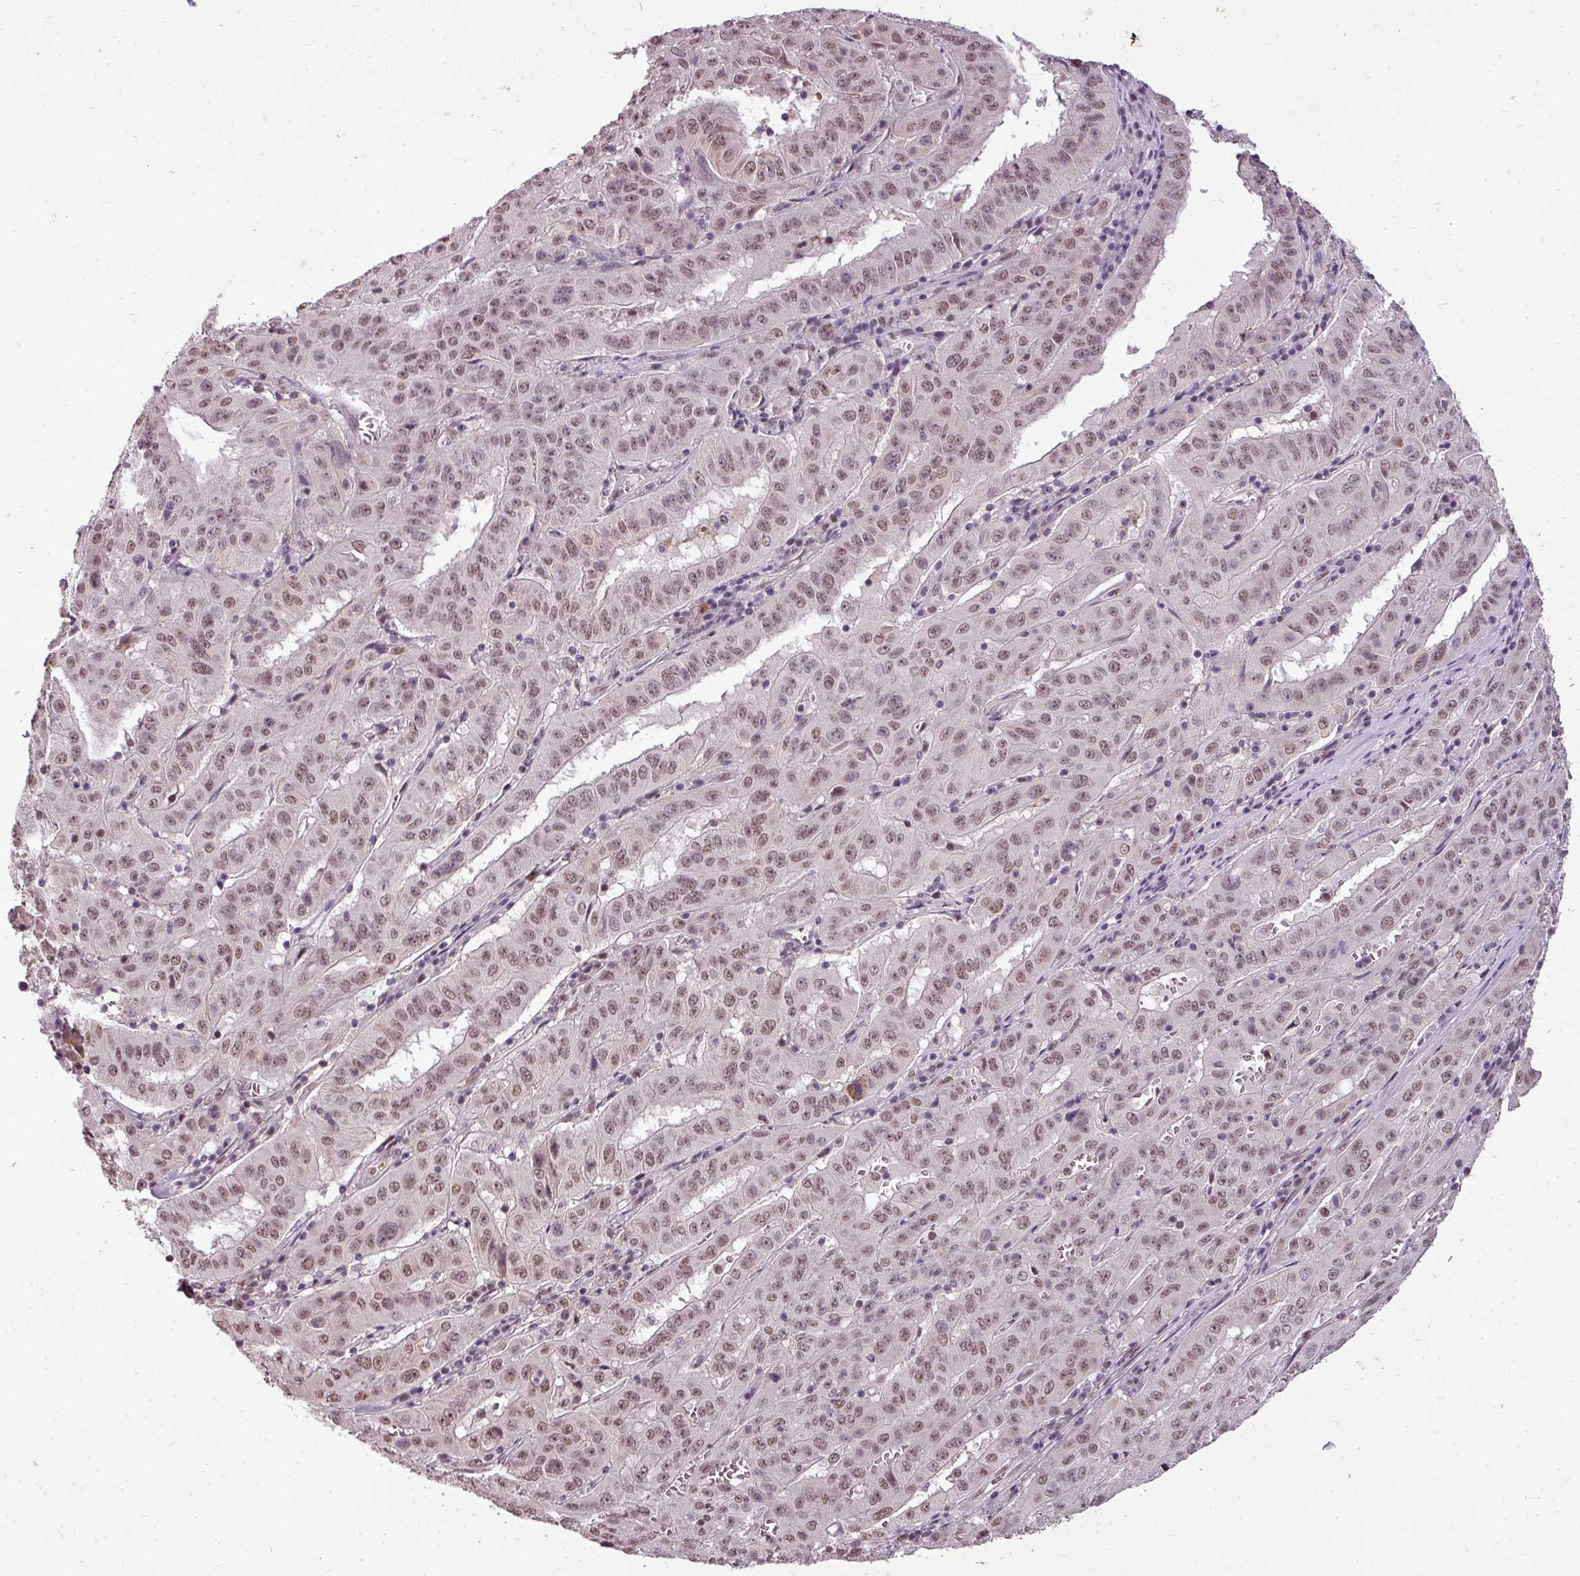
{"staining": {"intensity": "moderate", "quantity": ">75%", "location": "nuclear"}, "tissue": "pancreatic cancer", "cell_type": "Tumor cells", "image_type": "cancer", "snomed": [{"axis": "morphology", "description": "Adenocarcinoma, NOS"}, {"axis": "topography", "description": "Pancreas"}], "caption": "Moderate nuclear expression is present in about >75% of tumor cells in pancreatic adenocarcinoma.", "gene": "BCAS3", "patient": {"sex": "male", "age": 63}}